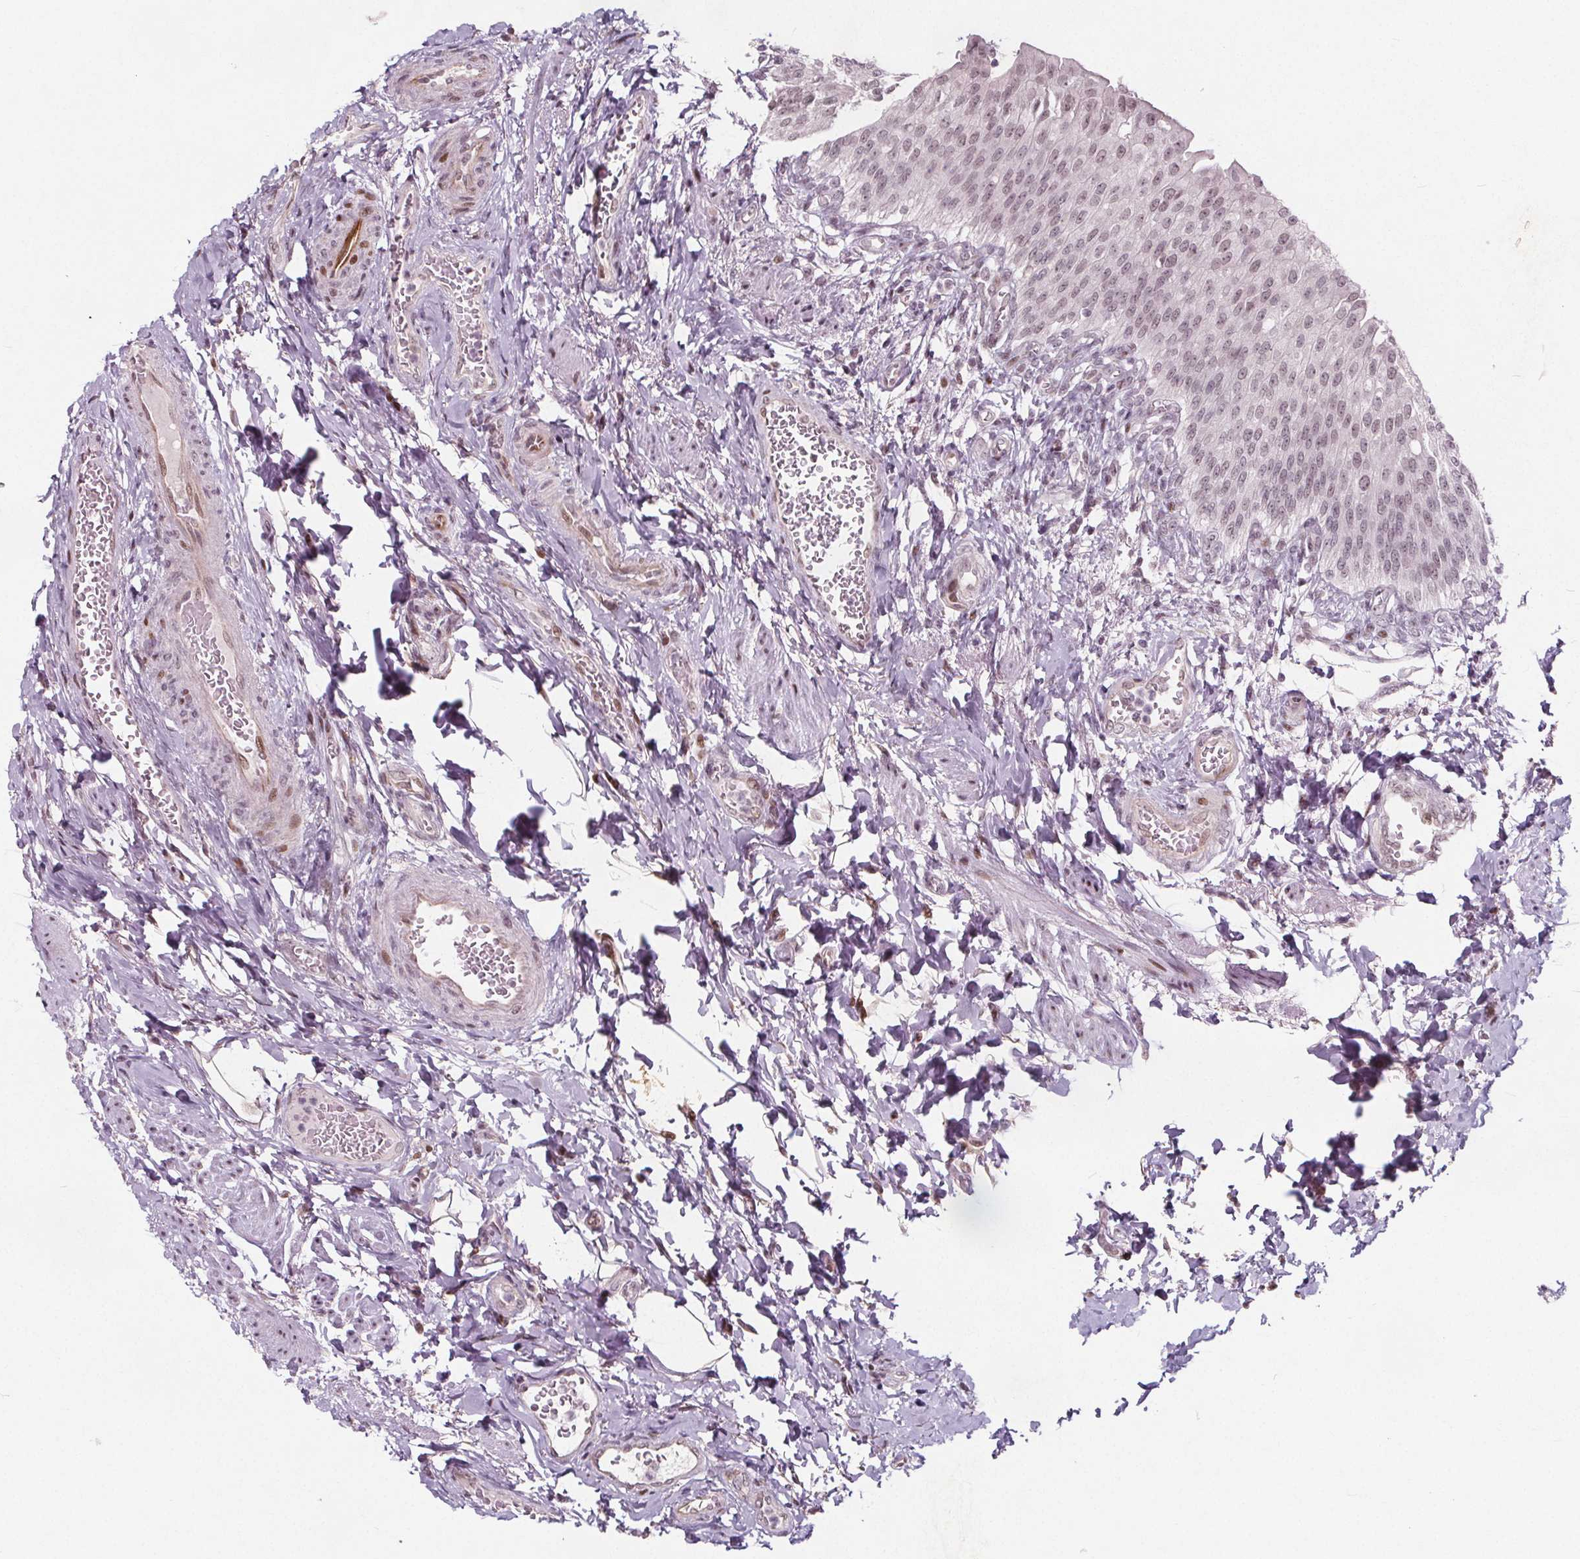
{"staining": {"intensity": "moderate", "quantity": "25%-75%", "location": "nuclear"}, "tissue": "urinary bladder", "cell_type": "Urothelial cells", "image_type": "normal", "snomed": [{"axis": "morphology", "description": "Normal tissue, NOS"}, {"axis": "topography", "description": "Urinary bladder"}, {"axis": "topography", "description": "Peripheral nerve tissue"}], "caption": "Urinary bladder stained for a protein shows moderate nuclear positivity in urothelial cells. Using DAB (3,3'-diaminobenzidine) (brown) and hematoxylin (blue) stains, captured at high magnification using brightfield microscopy.", "gene": "TAF6L", "patient": {"sex": "female", "age": 60}}